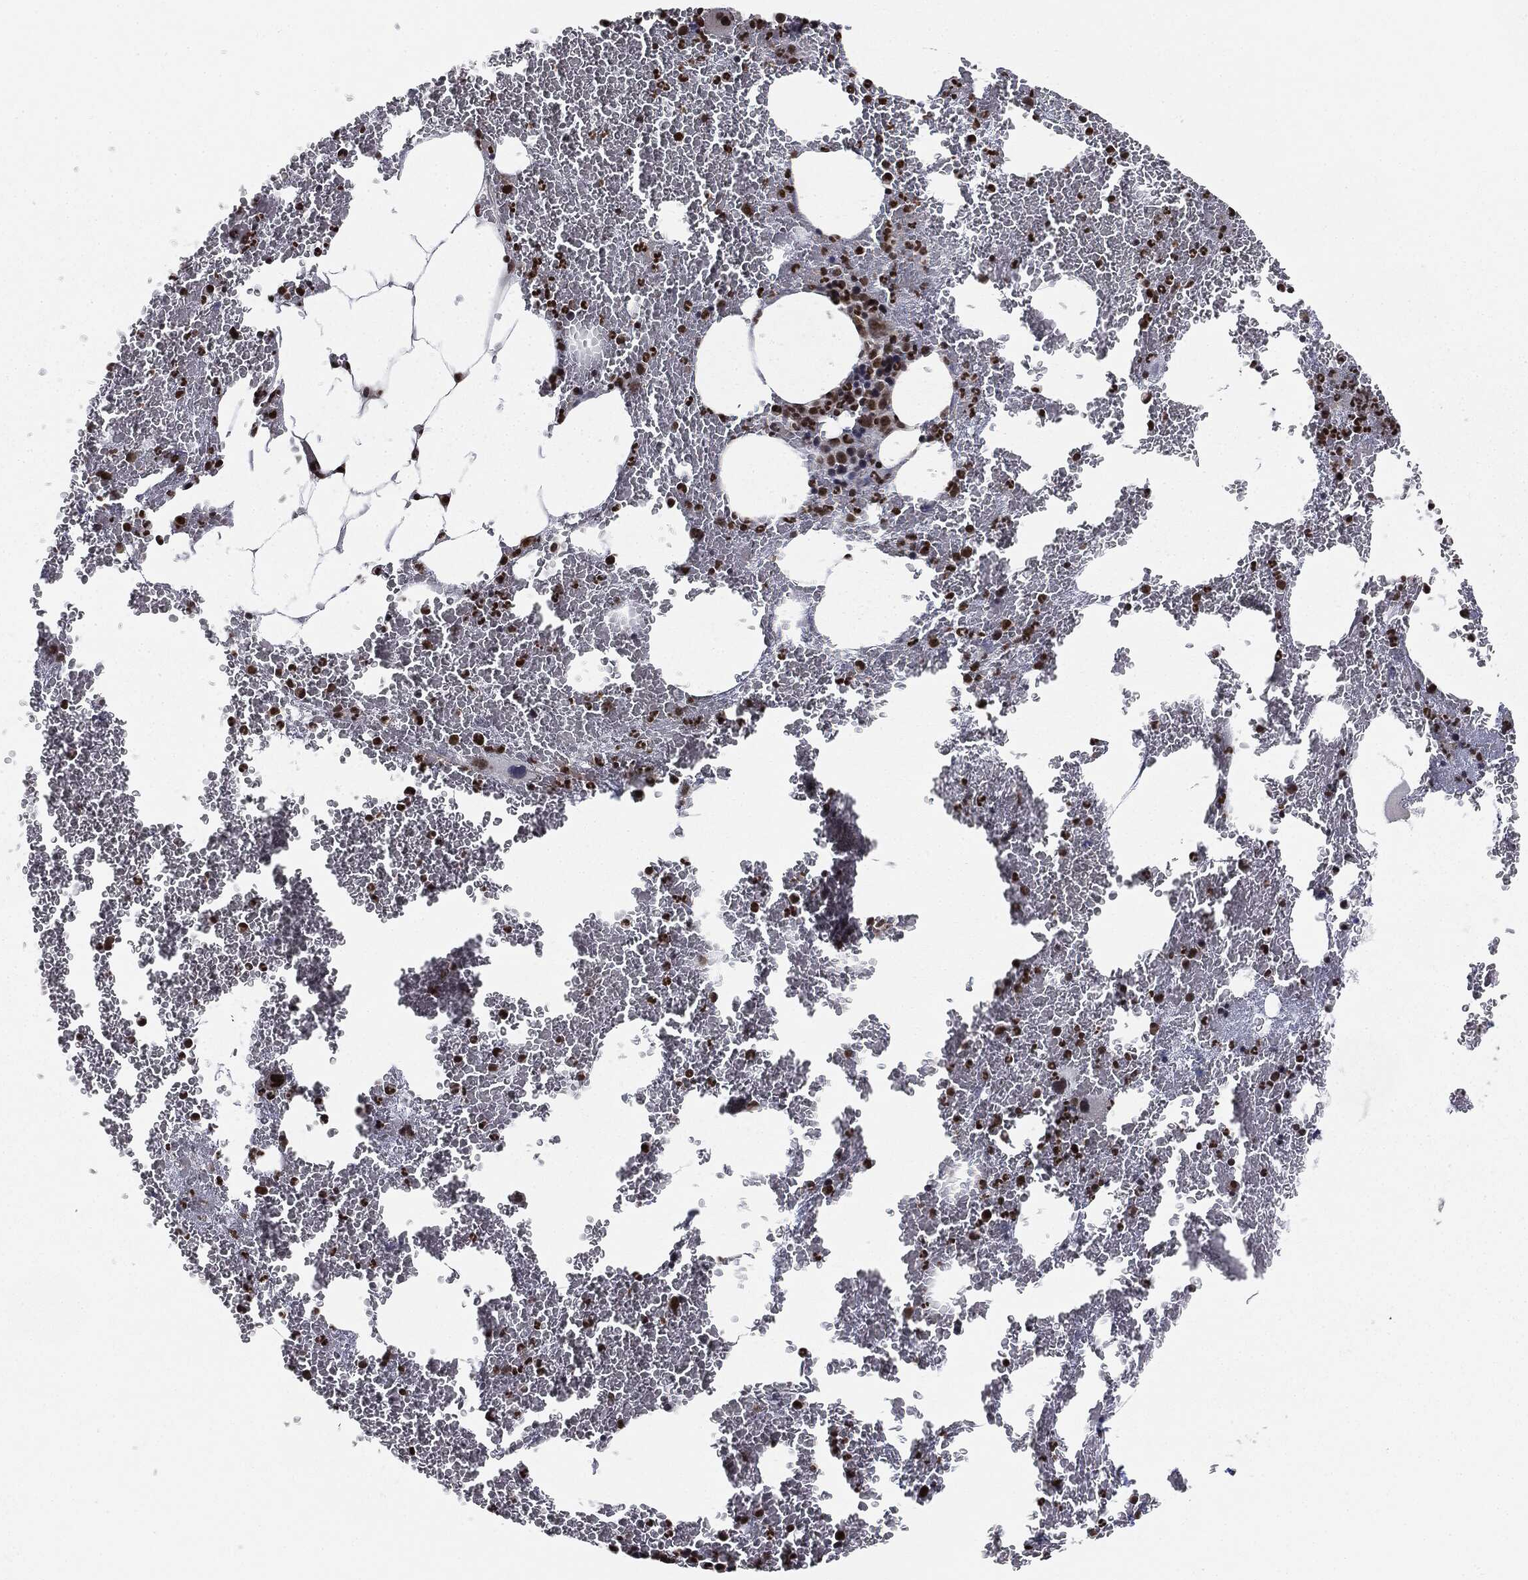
{"staining": {"intensity": "strong", "quantity": "<25%", "location": "nuclear"}, "tissue": "bone marrow", "cell_type": "Hematopoietic cells", "image_type": "normal", "snomed": [{"axis": "morphology", "description": "Normal tissue, NOS"}, {"axis": "topography", "description": "Bone marrow"}], "caption": "IHC (DAB) staining of normal human bone marrow exhibits strong nuclear protein positivity in about <25% of hematopoietic cells. The protein of interest is shown in brown color, while the nuclei are stained blue.", "gene": "TBC1D22A", "patient": {"sex": "male", "age": 91}}